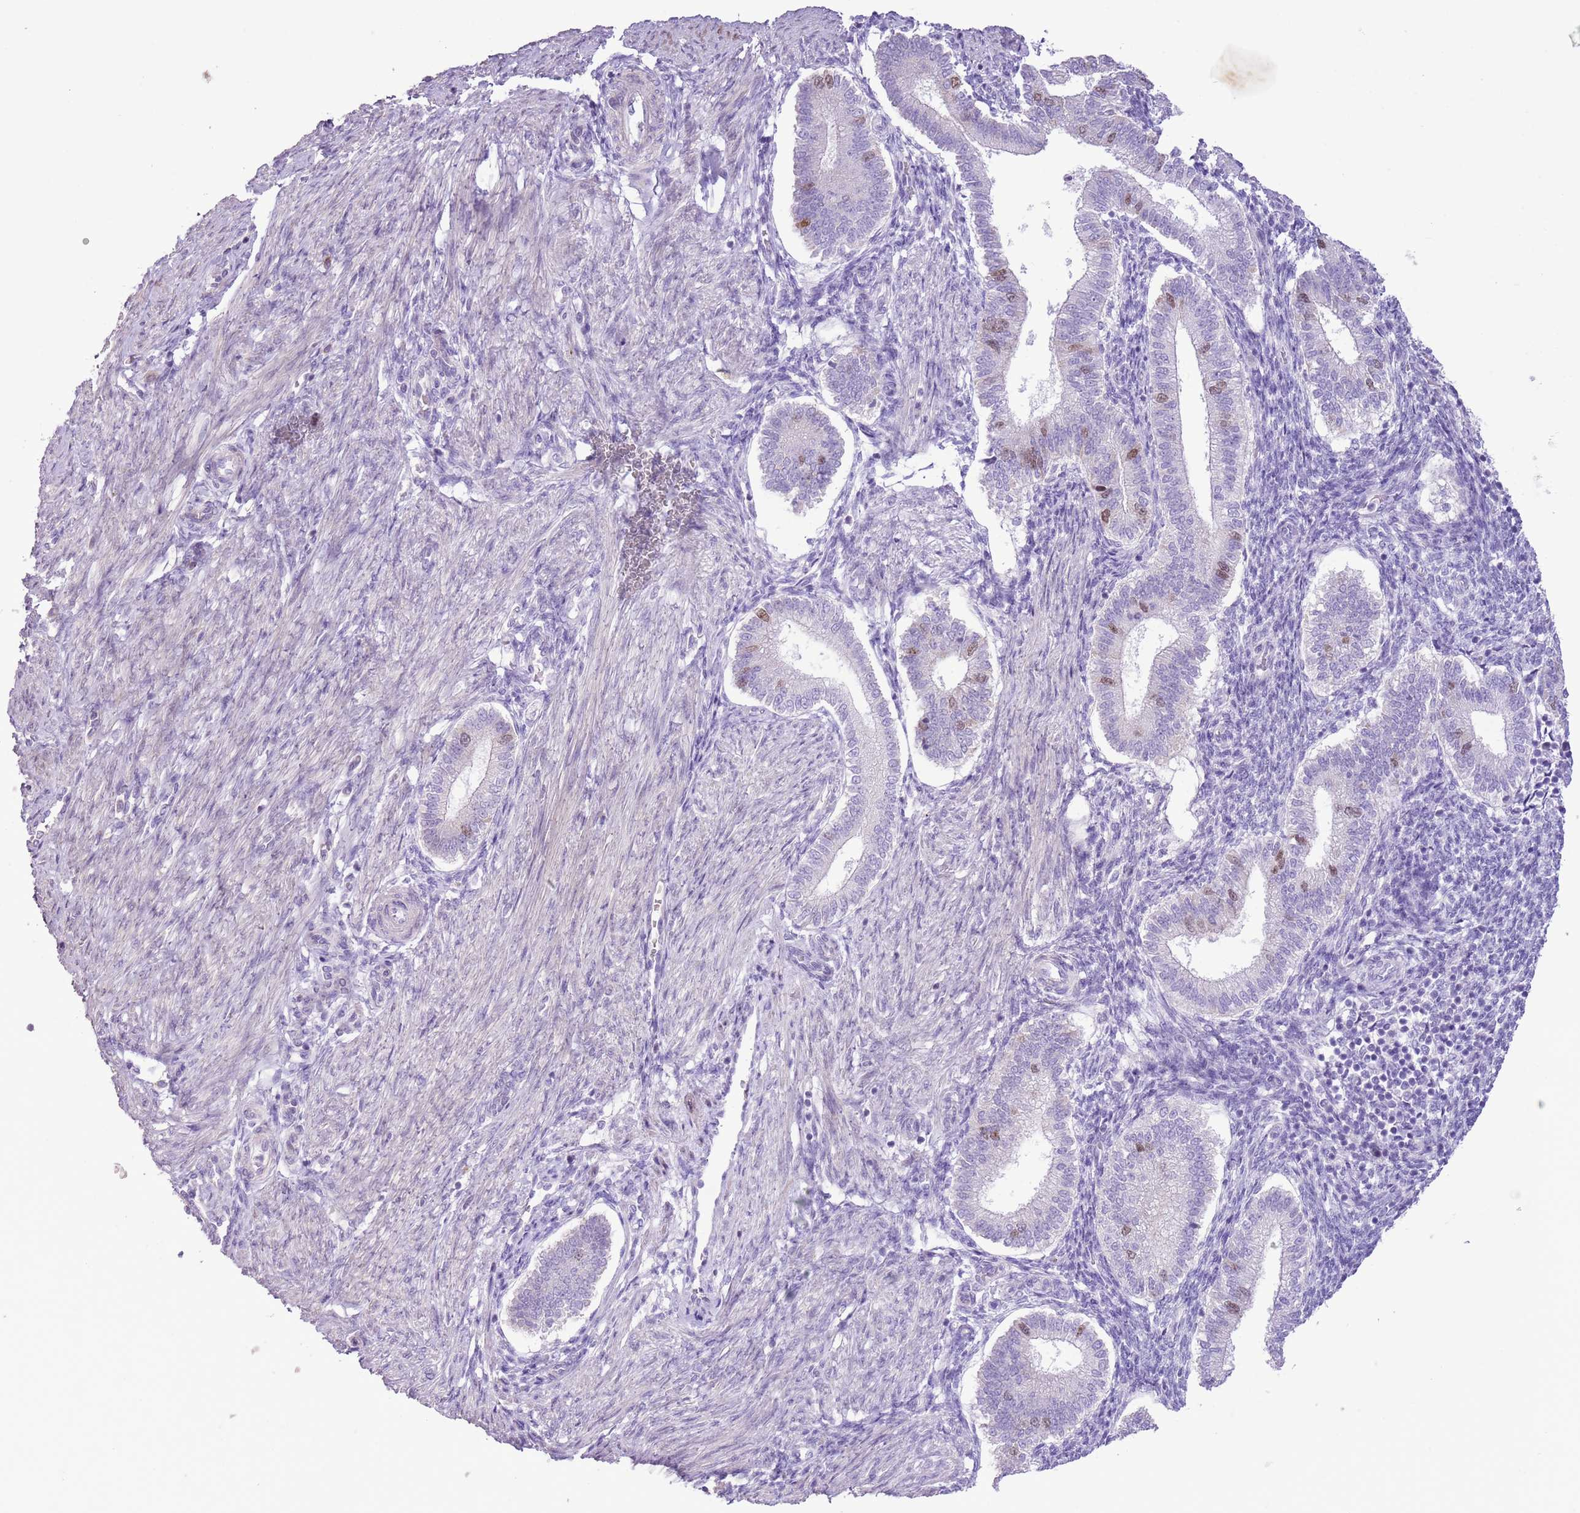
{"staining": {"intensity": "negative", "quantity": "none", "location": "none"}, "tissue": "endometrium", "cell_type": "Cells in endometrial stroma", "image_type": "normal", "snomed": [{"axis": "morphology", "description": "Normal tissue, NOS"}, {"axis": "topography", "description": "Endometrium"}], "caption": "This histopathology image is of benign endometrium stained with IHC to label a protein in brown with the nuclei are counter-stained blue. There is no expression in cells in endometrial stroma.", "gene": "GMNN", "patient": {"sex": "female", "age": 25}}